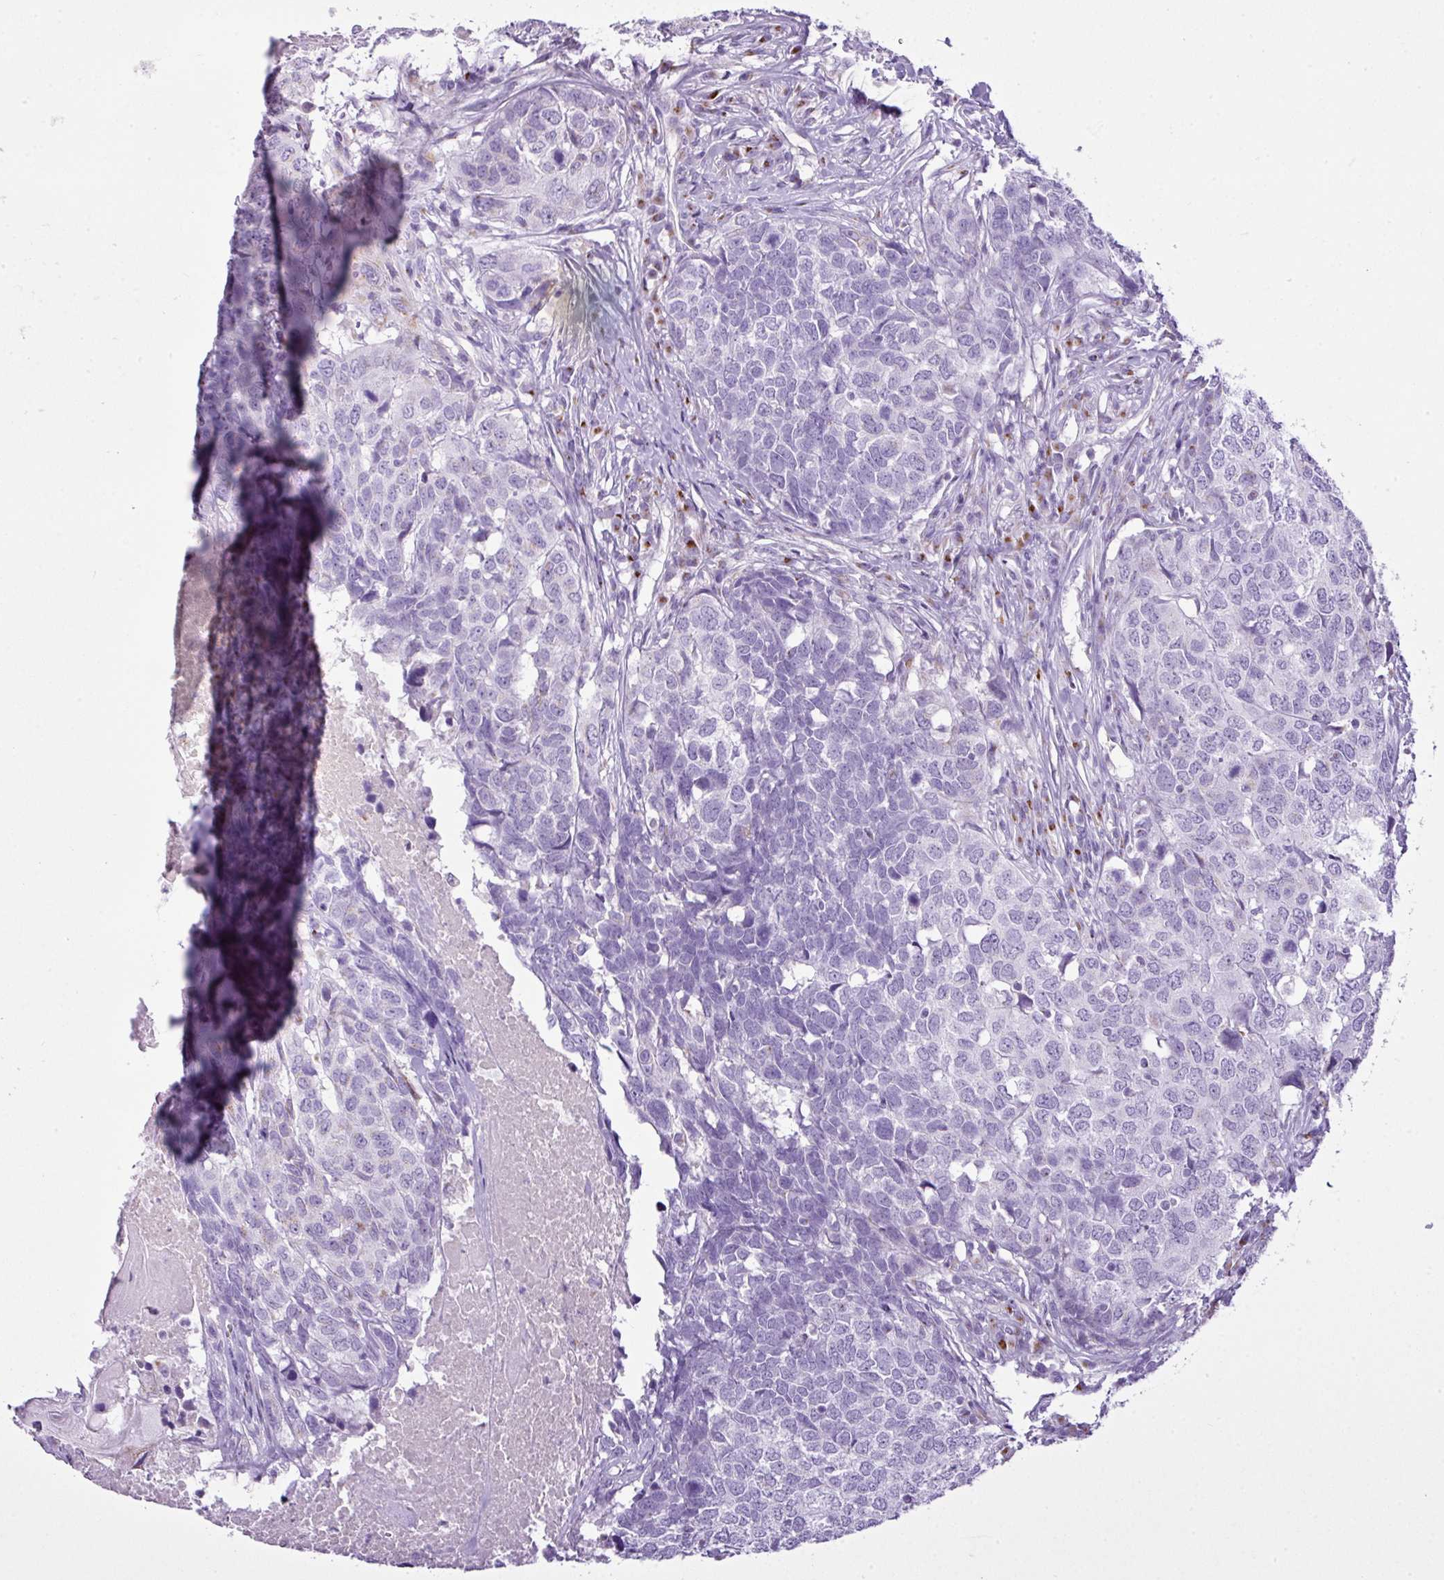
{"staining": {"intensity": "negative", "quantity": "none", "location": "none"}, "tissue": "head and neck cancer", "cell_type": "Tumor cells", "image_type": "cancer", "snomed": [{"axis": "morphology", "description": "Squamous cell carcinoma, NOS"}, {"axis": "topography", "description": "Head-Neck"}], "caption": "Head and neck cancer (squamous cell carcinoma) was stained to show a protein in brown. There is no significant expression in tumor cells.", "gene": "FAM43A", "patient": {"sex": "male", "age": 66}}